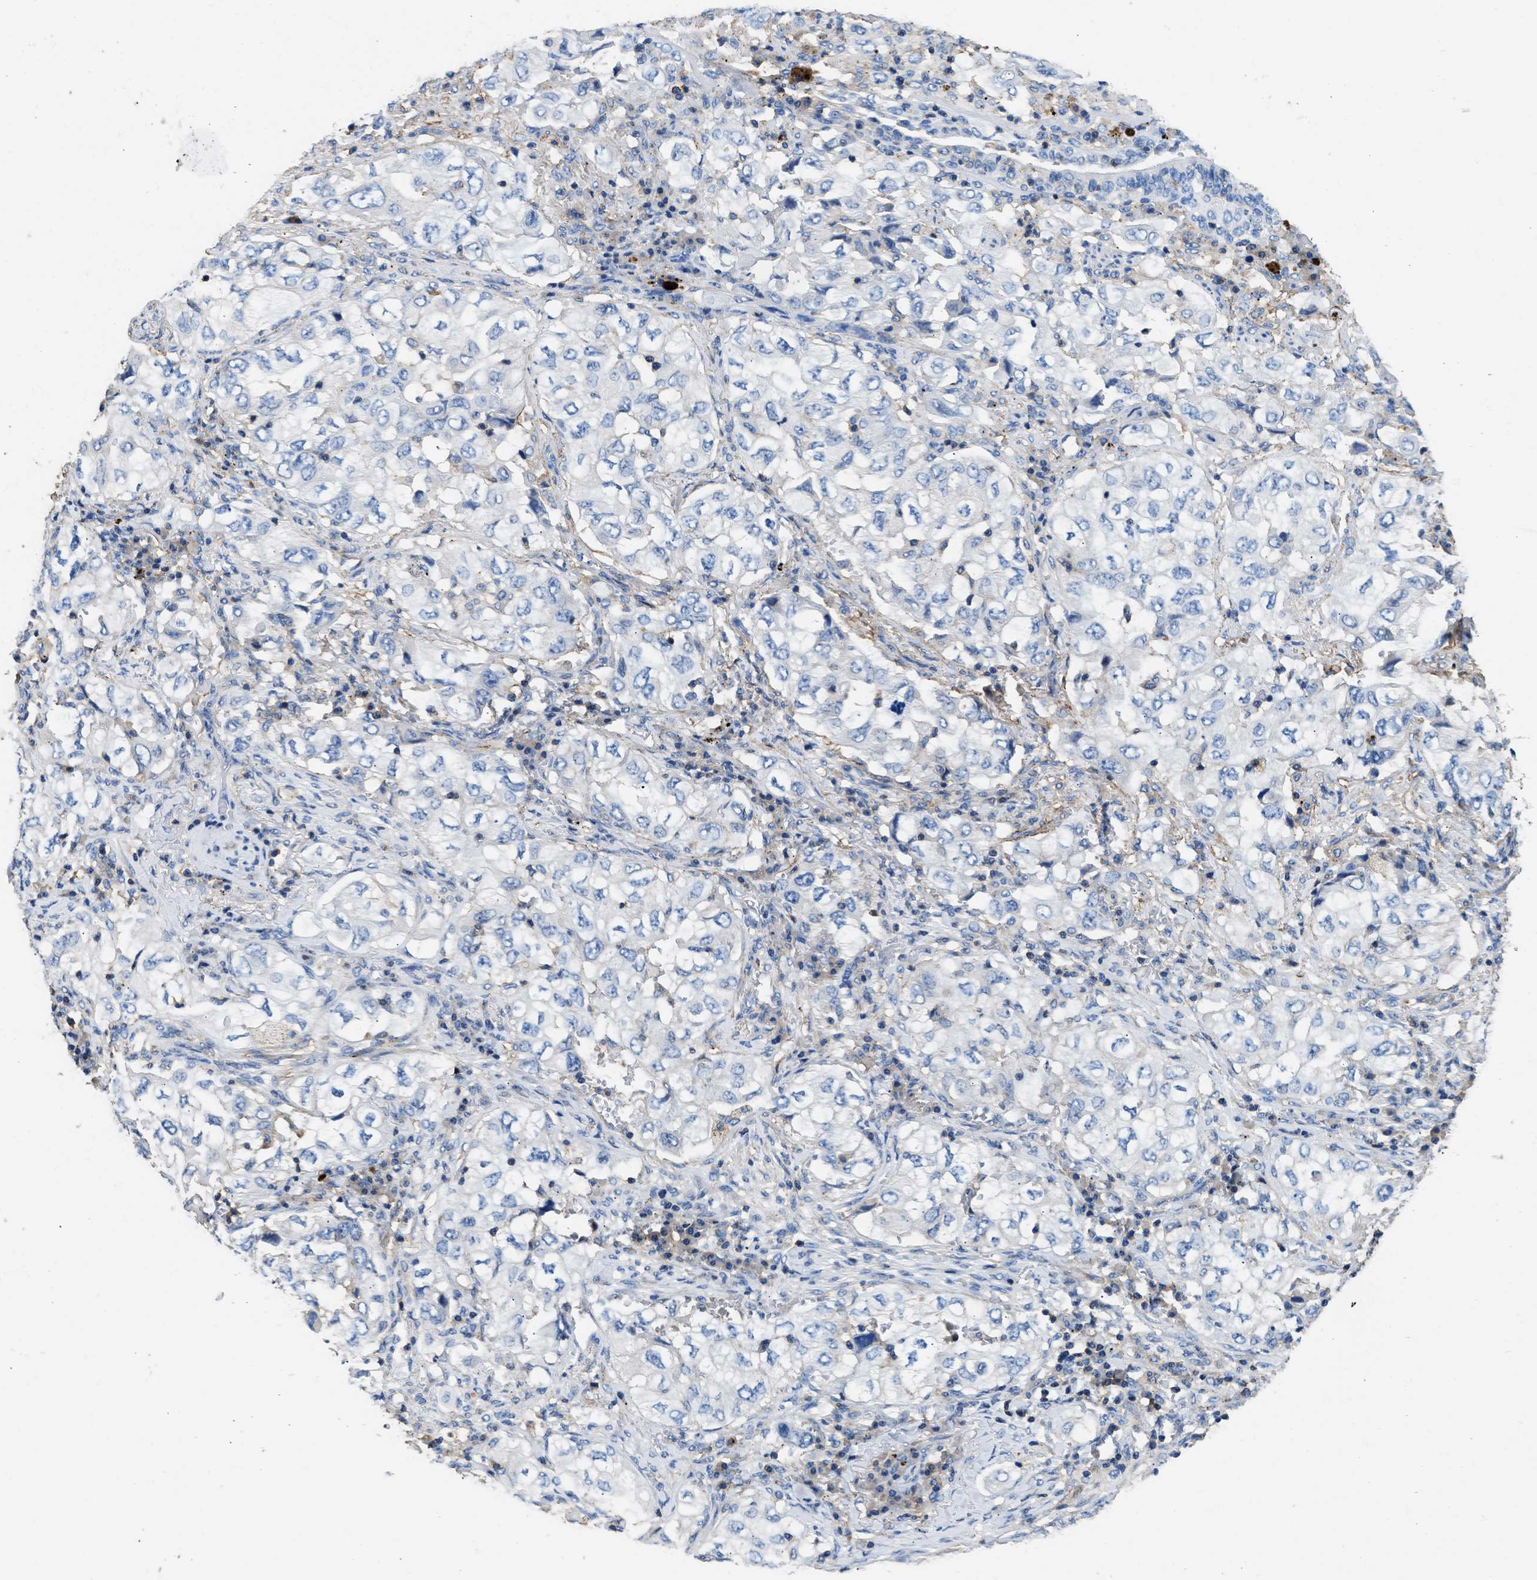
{"staining": {"intensity": "negative", "quantity": "none", "location": "none"}, "tissue": "lung cancer", "cell_type": "Tumor cells", "image_type": "cancer", "snomed": [{"axis": "morphology", "description": "Adenocarcinoma, NOS"}, {"axis": "topography", "description": "Lung"}], "caption": "This is an immunohistochemistry (IHC) histopathology image of lung cancer (adenocarcinoma). There is no expression in tumor cells.", "gene": "KCNQ4", "patient": {"sex": "male", "age": 64}}